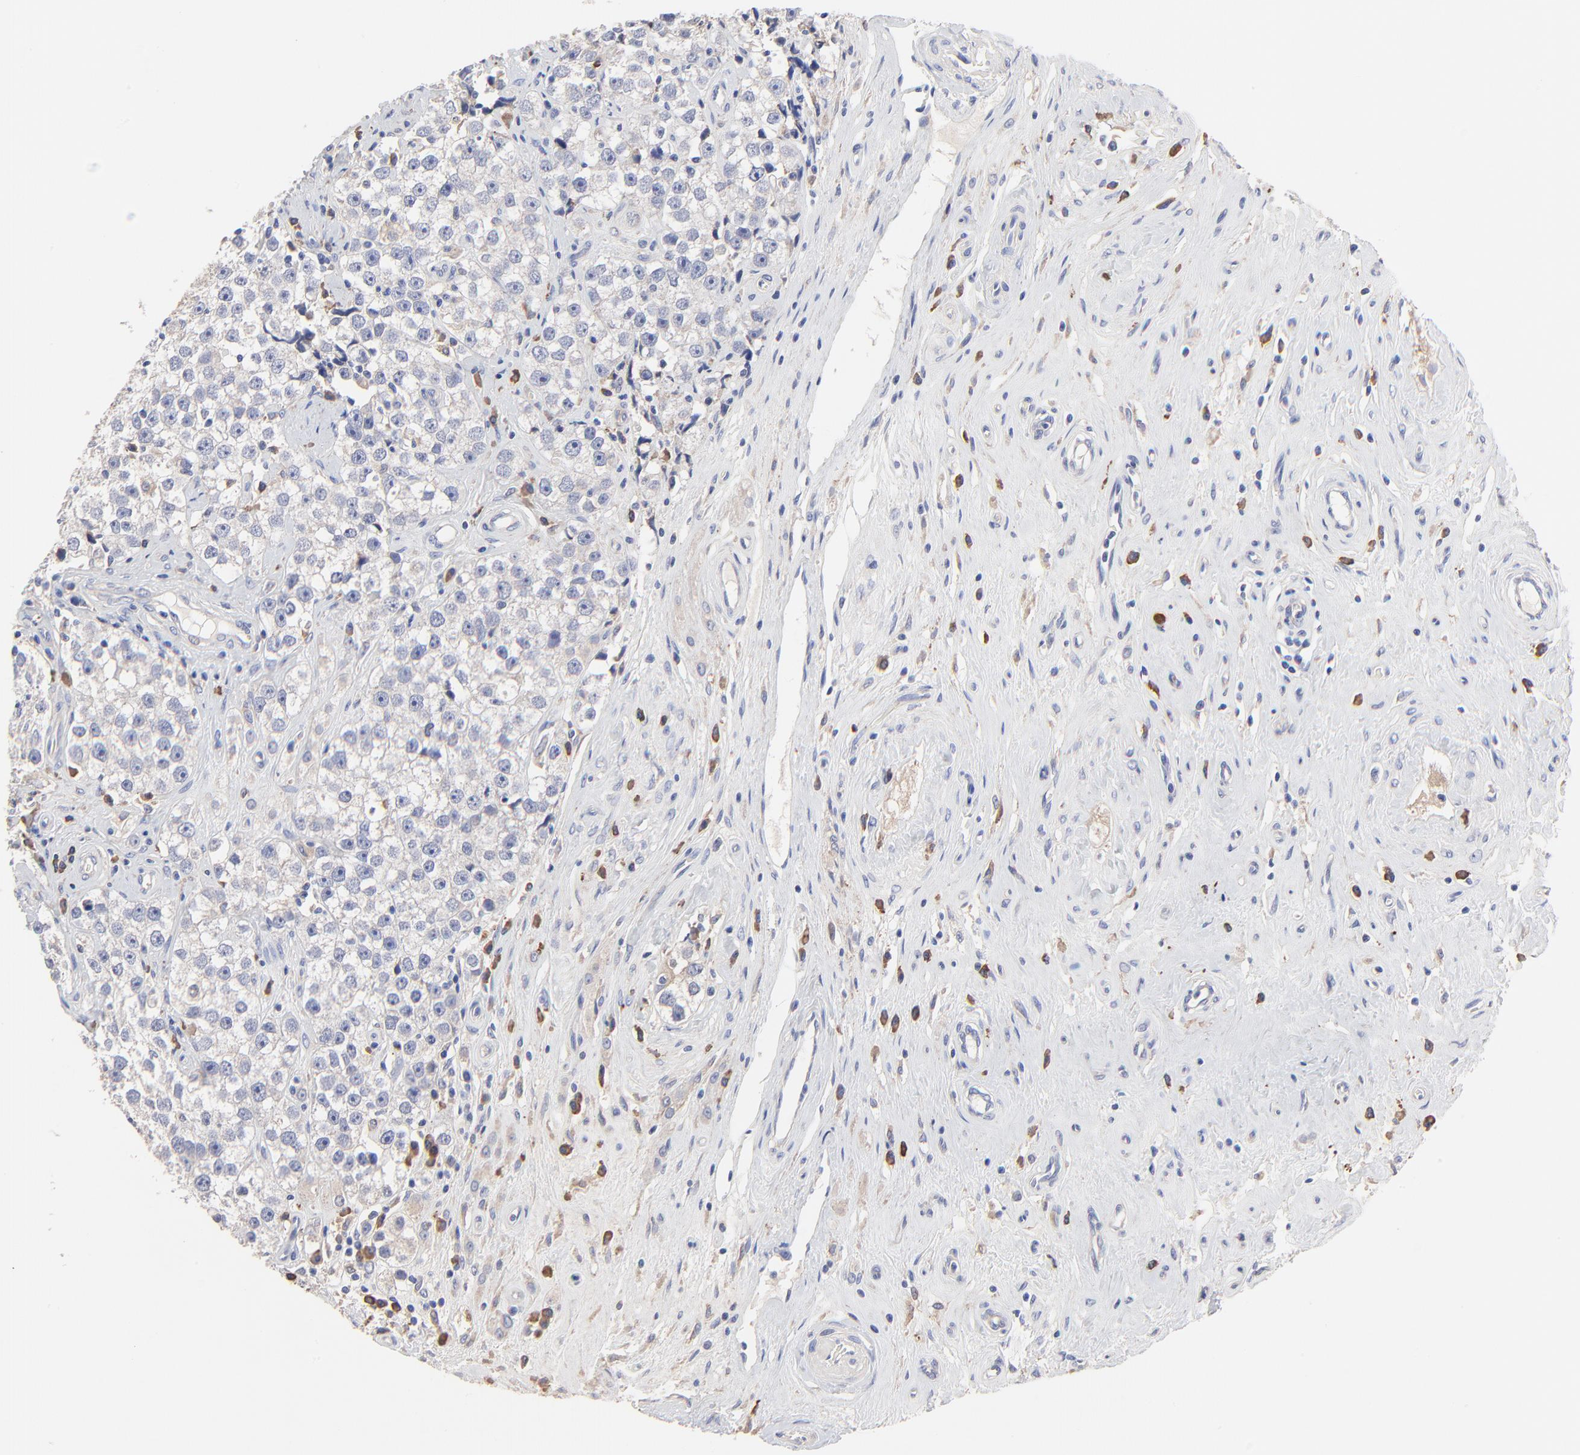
{"staining": {"intensity": "weak", "quantity": "<25%", "location": "cytoplasmic/membranous"}, "tissue": "testis cancer", "cell_type": "Tumor cells", "image_type": "cancer", "snomed": [{"axis": "morphology", "description": "Seminoma, NOS"}, {"axis": "topography", "description": "Testis"}], "caption": "Tumor cells are negative for brown protein staining in testis cancer.", "gene": "PPFIBP2", "patient": {"sex": "male", "age": 32}}